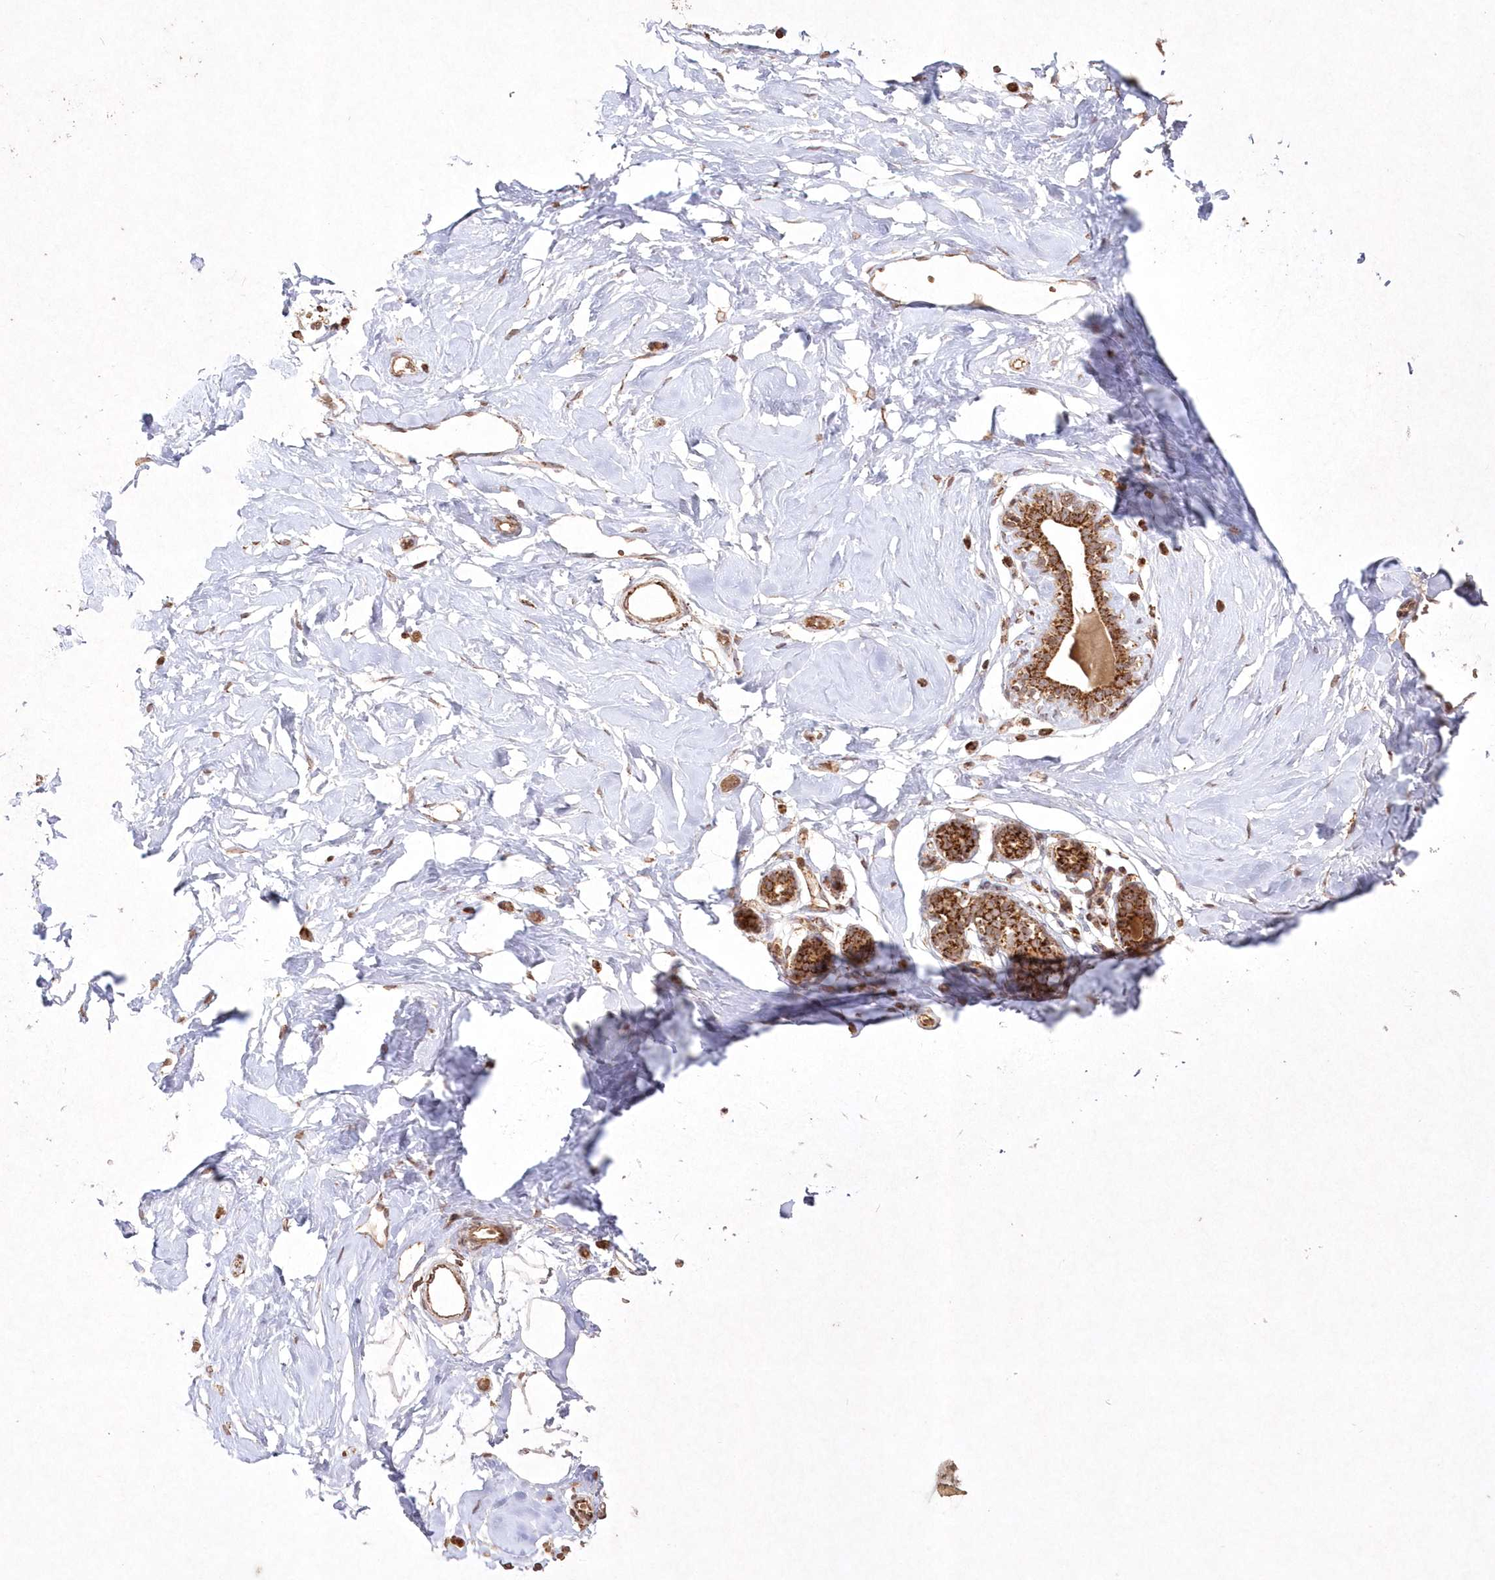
{"staining": {"intensity": "moderate", "quantity": ">75%", "location": "cytoplasmic/membranous"}, "tissue": "breast", "cell_type": "Adipocytes", "image_type": "normal", "snomed": [{"axis": "morphology", "description": "Normal tissue, NOS"}, {"axis": "morphology", "description": "Adenoma, NOS"}, {"axis": "topography", "description": "Breast"}], "caption": "Immunohistochemistry staining of unremarkable breast, which exhibits medium levels of moderate cytoplasmic/membranous staining in about >75% of adipocytes indicating moderate cytoplasmic/membranous protein expression. The staining was performed using DAB (3,3'-diaminobenzidine) (brown) for protein detection and nuclei were counterstained in hematoxylin (blue).", "gene": "LRPPRC", "patient": {"sex": "female", "age": 23}}